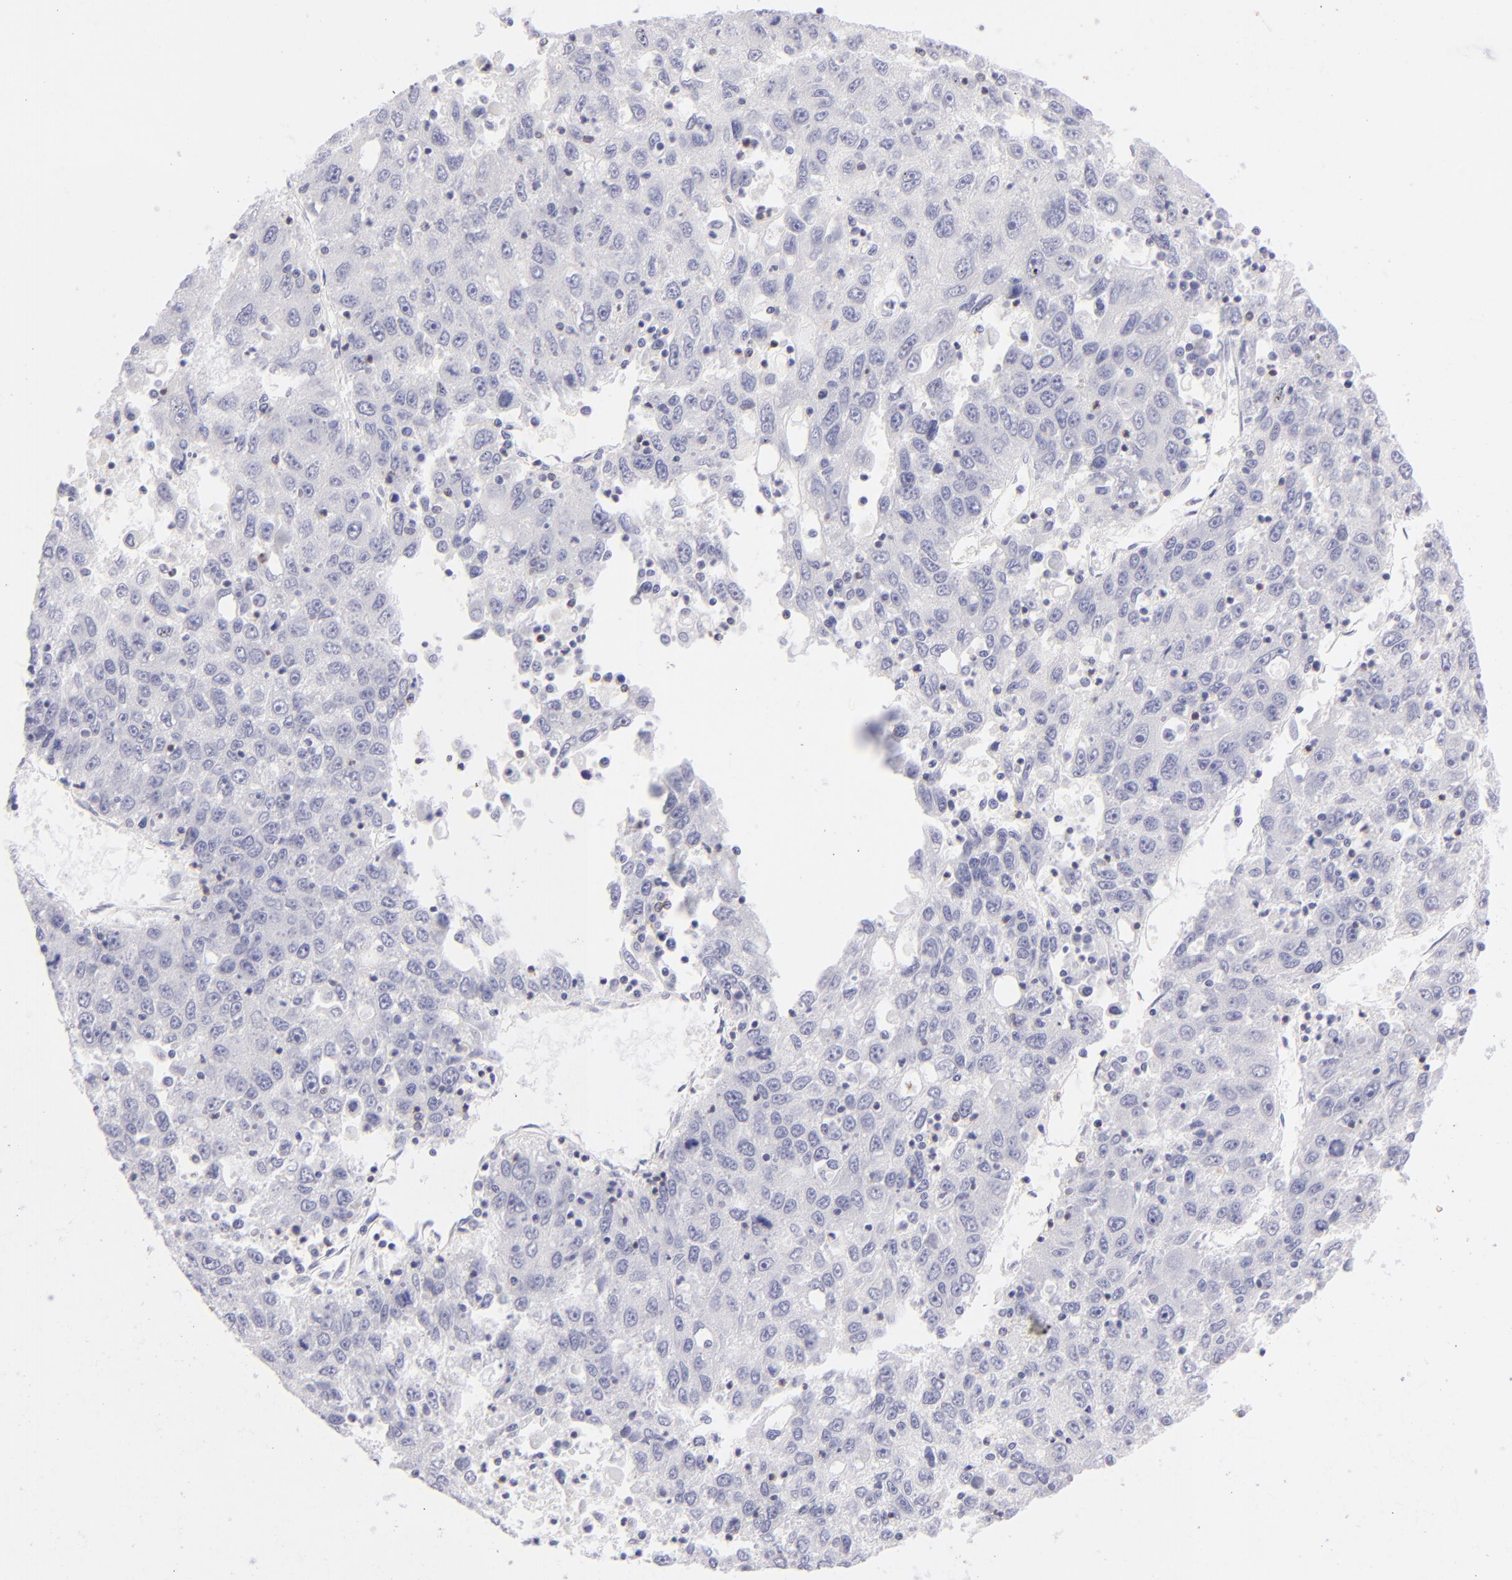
{"staining": {"intensity": "negative", "quantity": "none", "location": "none"}, "tissue": "liver cancer", "cell_type": "Tumor cells", "image_type": "cancer", "snomed": [{"axis": "morphology", "description": "Carcinoma, Hepatocellular, NOS"}, {"axis": "topography", "description": "Liver"}], "caption": "Tumor cells are negative for protein expression in human liver cancer (hepatocellular carcinoma). (IHC, brightfield microscopy, high magnification).", "gene": "CD69", "patient": {"sex": "male", "age": 49}}